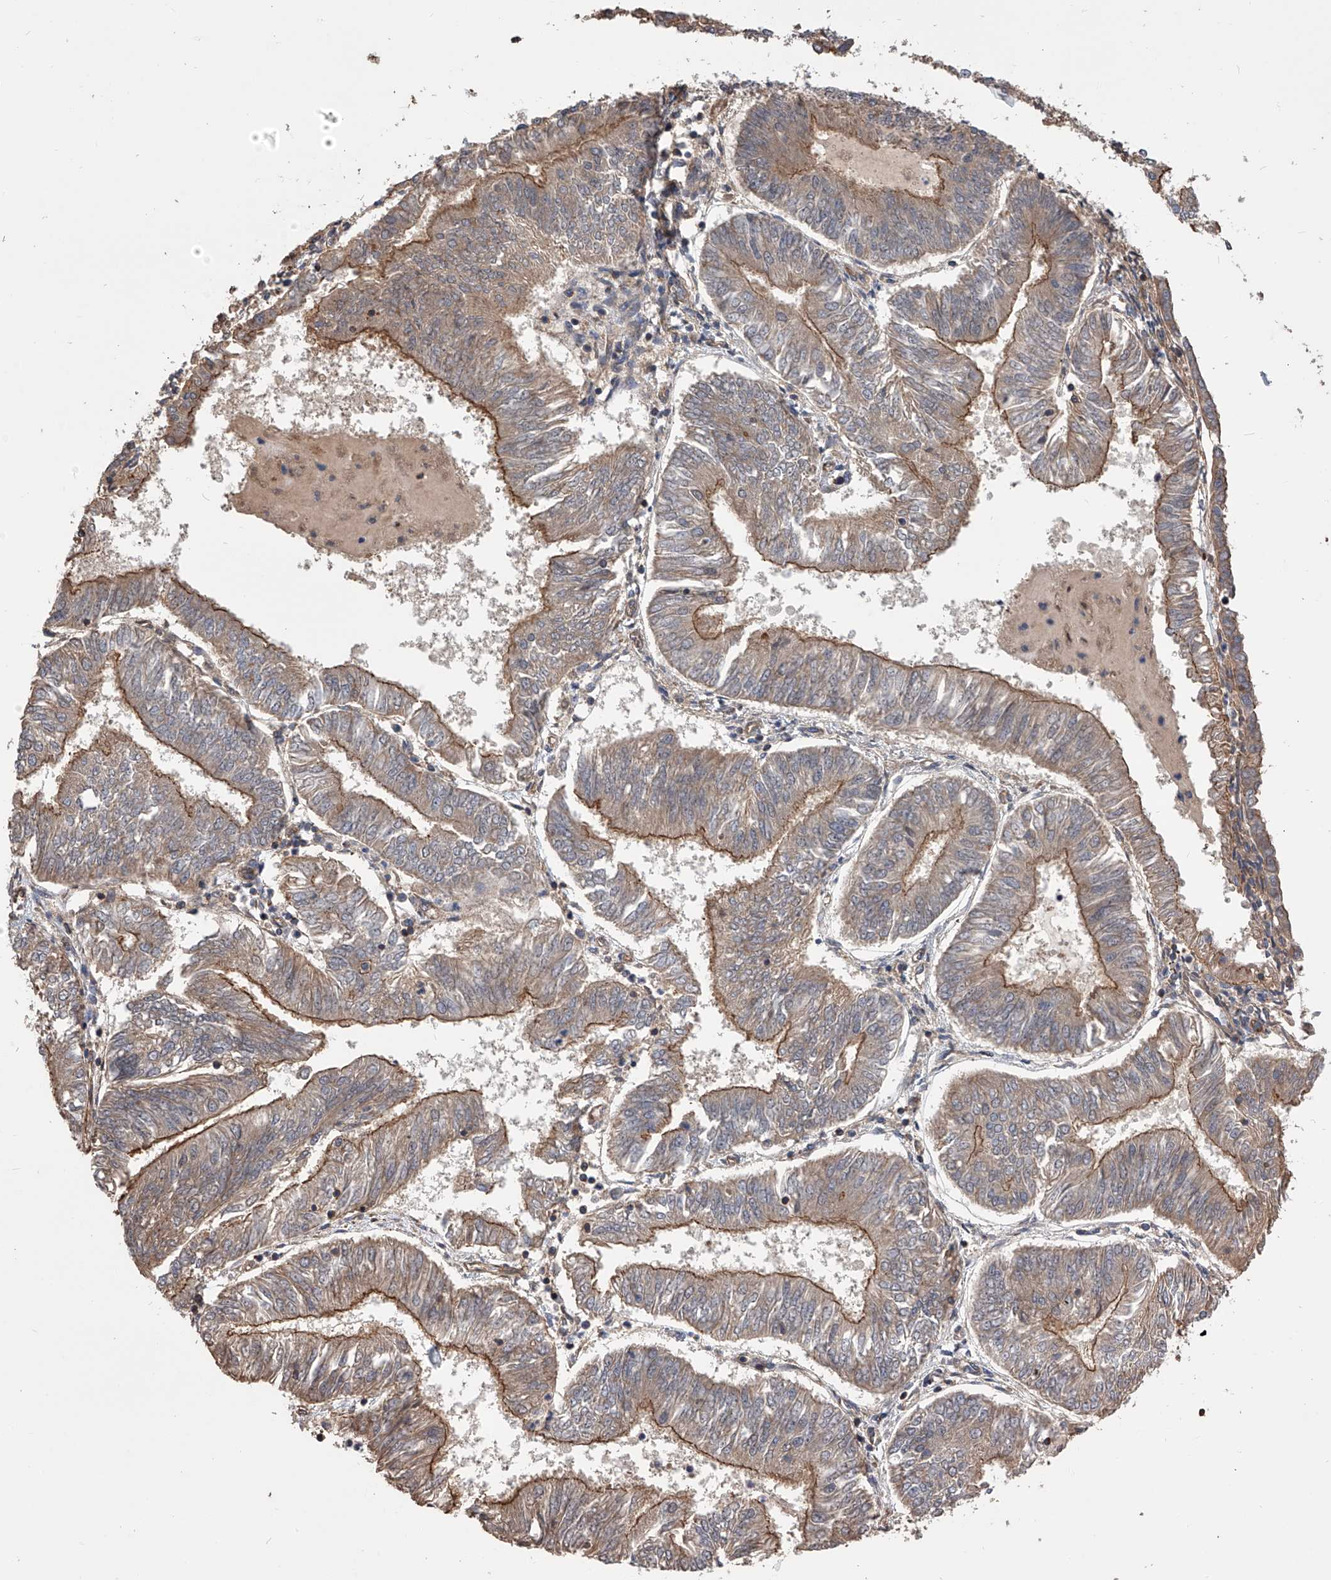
{"staining": {"intensity": "moderate", "quantity": ">75%", "location": "cytoplasmic/membranous"}, "tissue": "endometrial cancer", "cell_type": "Tumor cells", "image_type": "cancer", "snomed": [{"axis": "morphology", "description": "Adenocarcinoma, NOS"}, {"axis": "topography", "description": "Endometrium"}], "caption": "IHC histopathology image of human adenocarcinoma (endometrial) stained for a protein (brown), which exhibits medium levels of moderate cytoplasmic/membranous expression in about >75% of tumor cells.", "gene": "CUL7", "patient": {"sex": "female", "age": 58}}